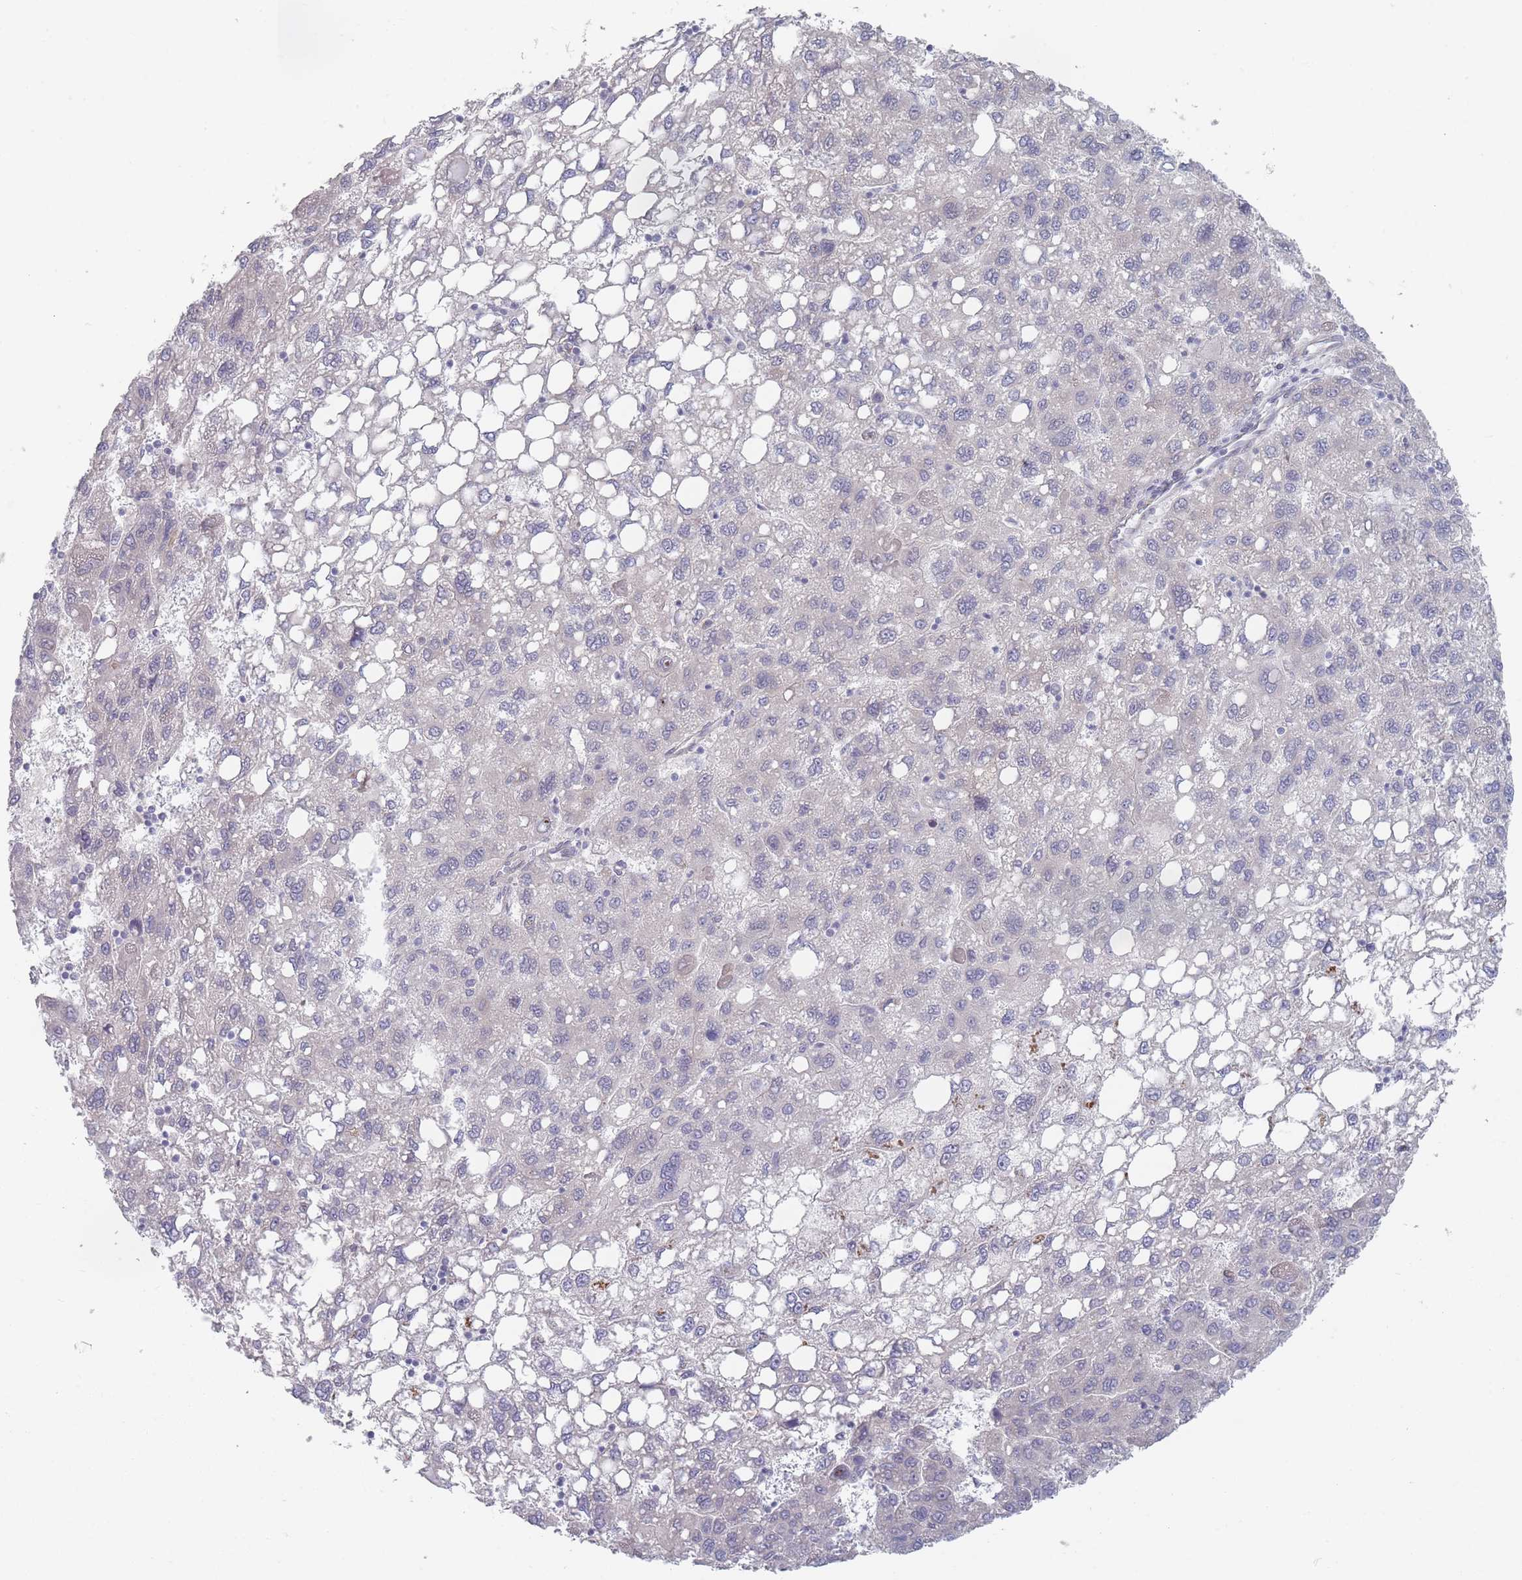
{"staining": {"intensity": "negative", "quantity": "none", "location": "none"}, "tissue": "liver cancer", "cell_type": "Tumor cells", "image_type": "cancer", "snomed": [{"axis": "morphology", "description": "Carcinoma, Hepatocellular, NOS"}, {"axis": "topography", "description": "Liver"}], "caption": "Immunohistochemical staining of human hepatocellular carcinoma (liver) reveals no significant staining in tumor cells.", "gene": "ANKRD10", "patient": {"sex": "female", "age": 82}}